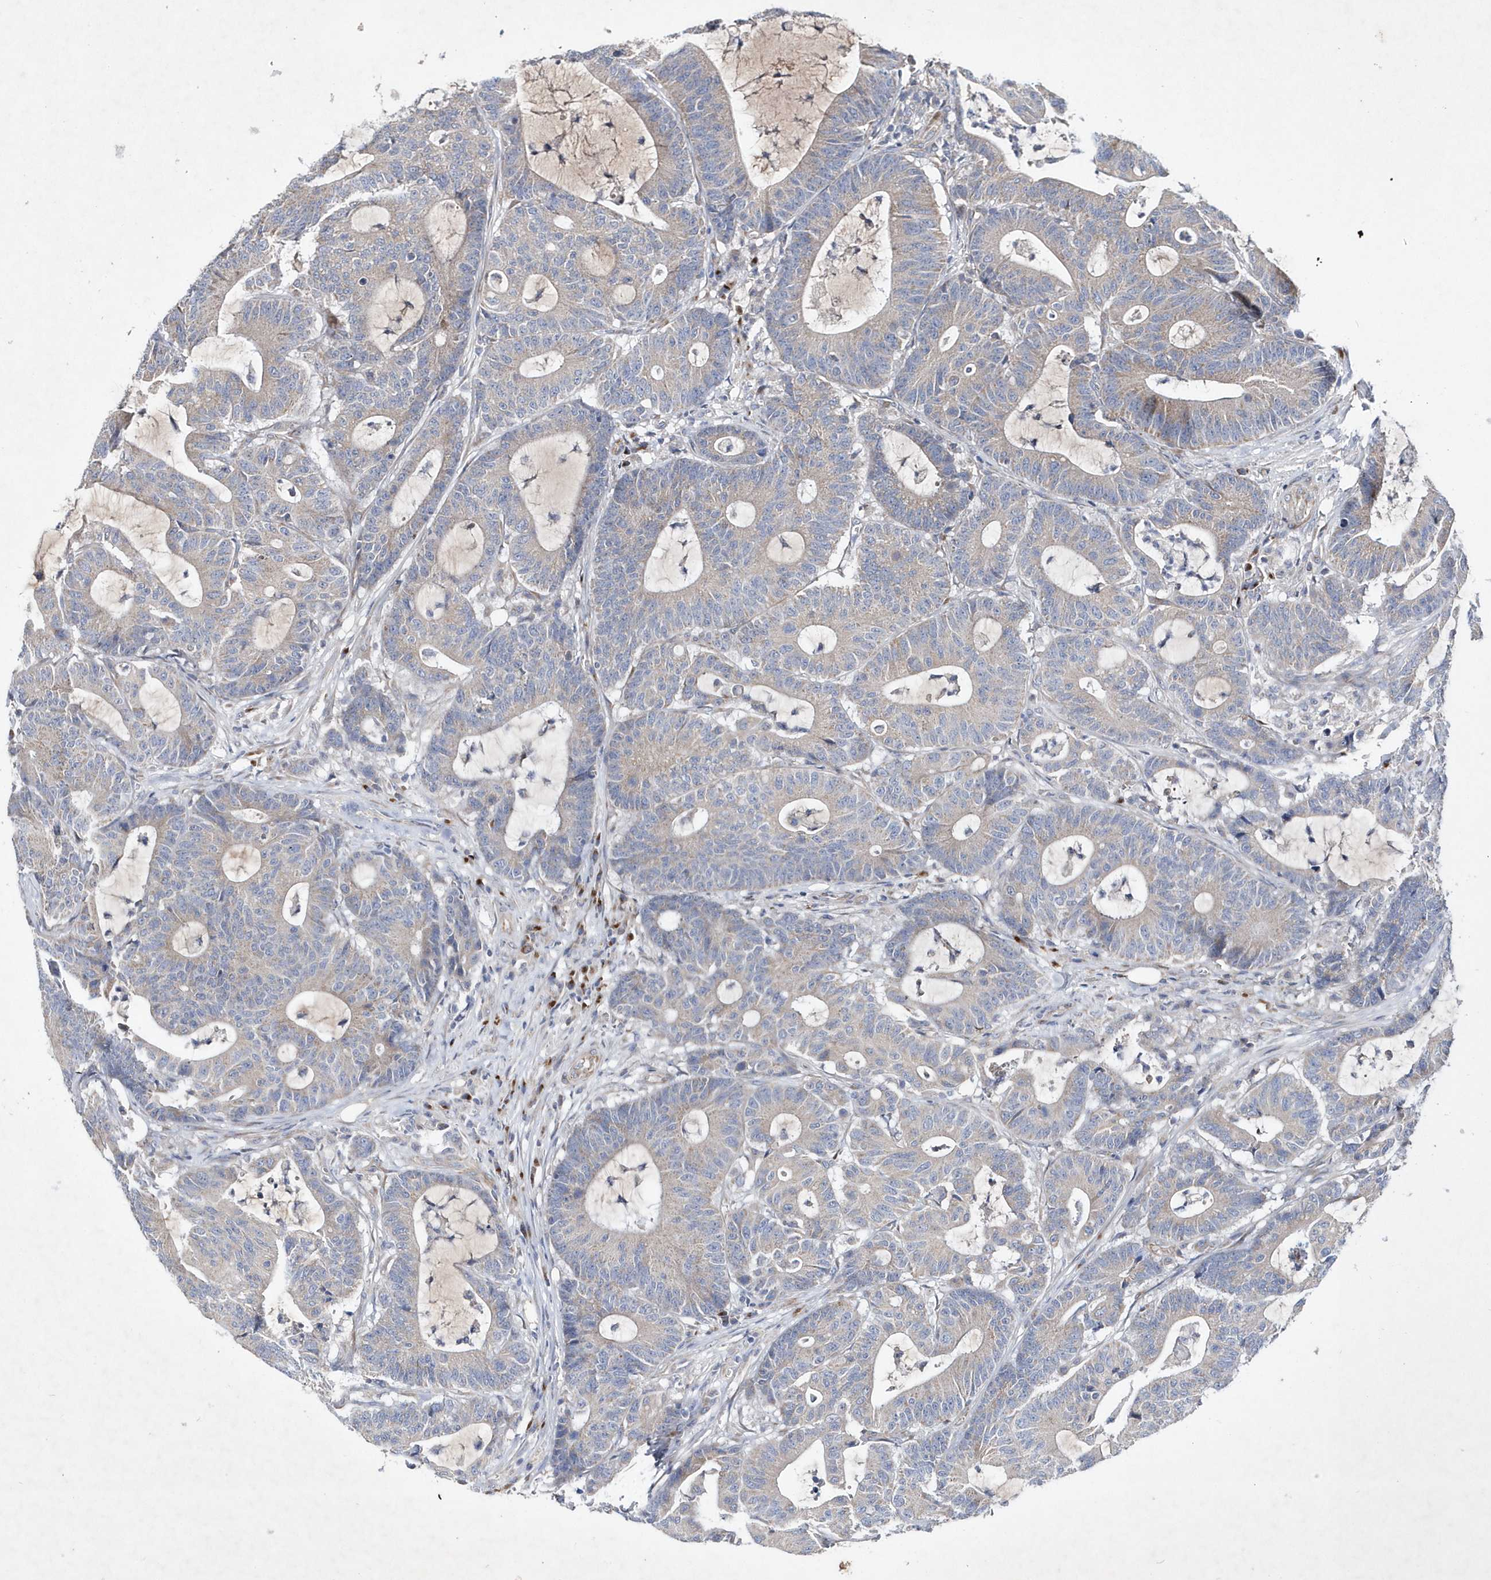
{"staining": {"intensity": "weak", "quantity": "<25%", "location": "cytoplasmic/membranous"}, "tissue": "colorectal cancer", "cell_type": "Tumor cells", "image_type": "cancer", "snomed": [{"axis": "morphology", "description": "Adenocarcinoma, NOS"}, {"axis": "topography", "description": "Colon"}], "caption": "There is no significant expression in tumor cells of colorectal cancer (adenocarcinoma). Brightfield microscopy of immunohistochemistry (IHC) stained with DAB (3,3'-diaminobenzidine) (brown) and hematoxylin (blue), captured at high magnification.", "gene": "METTL8", "patient": {"sex": "female", "age": 84}}